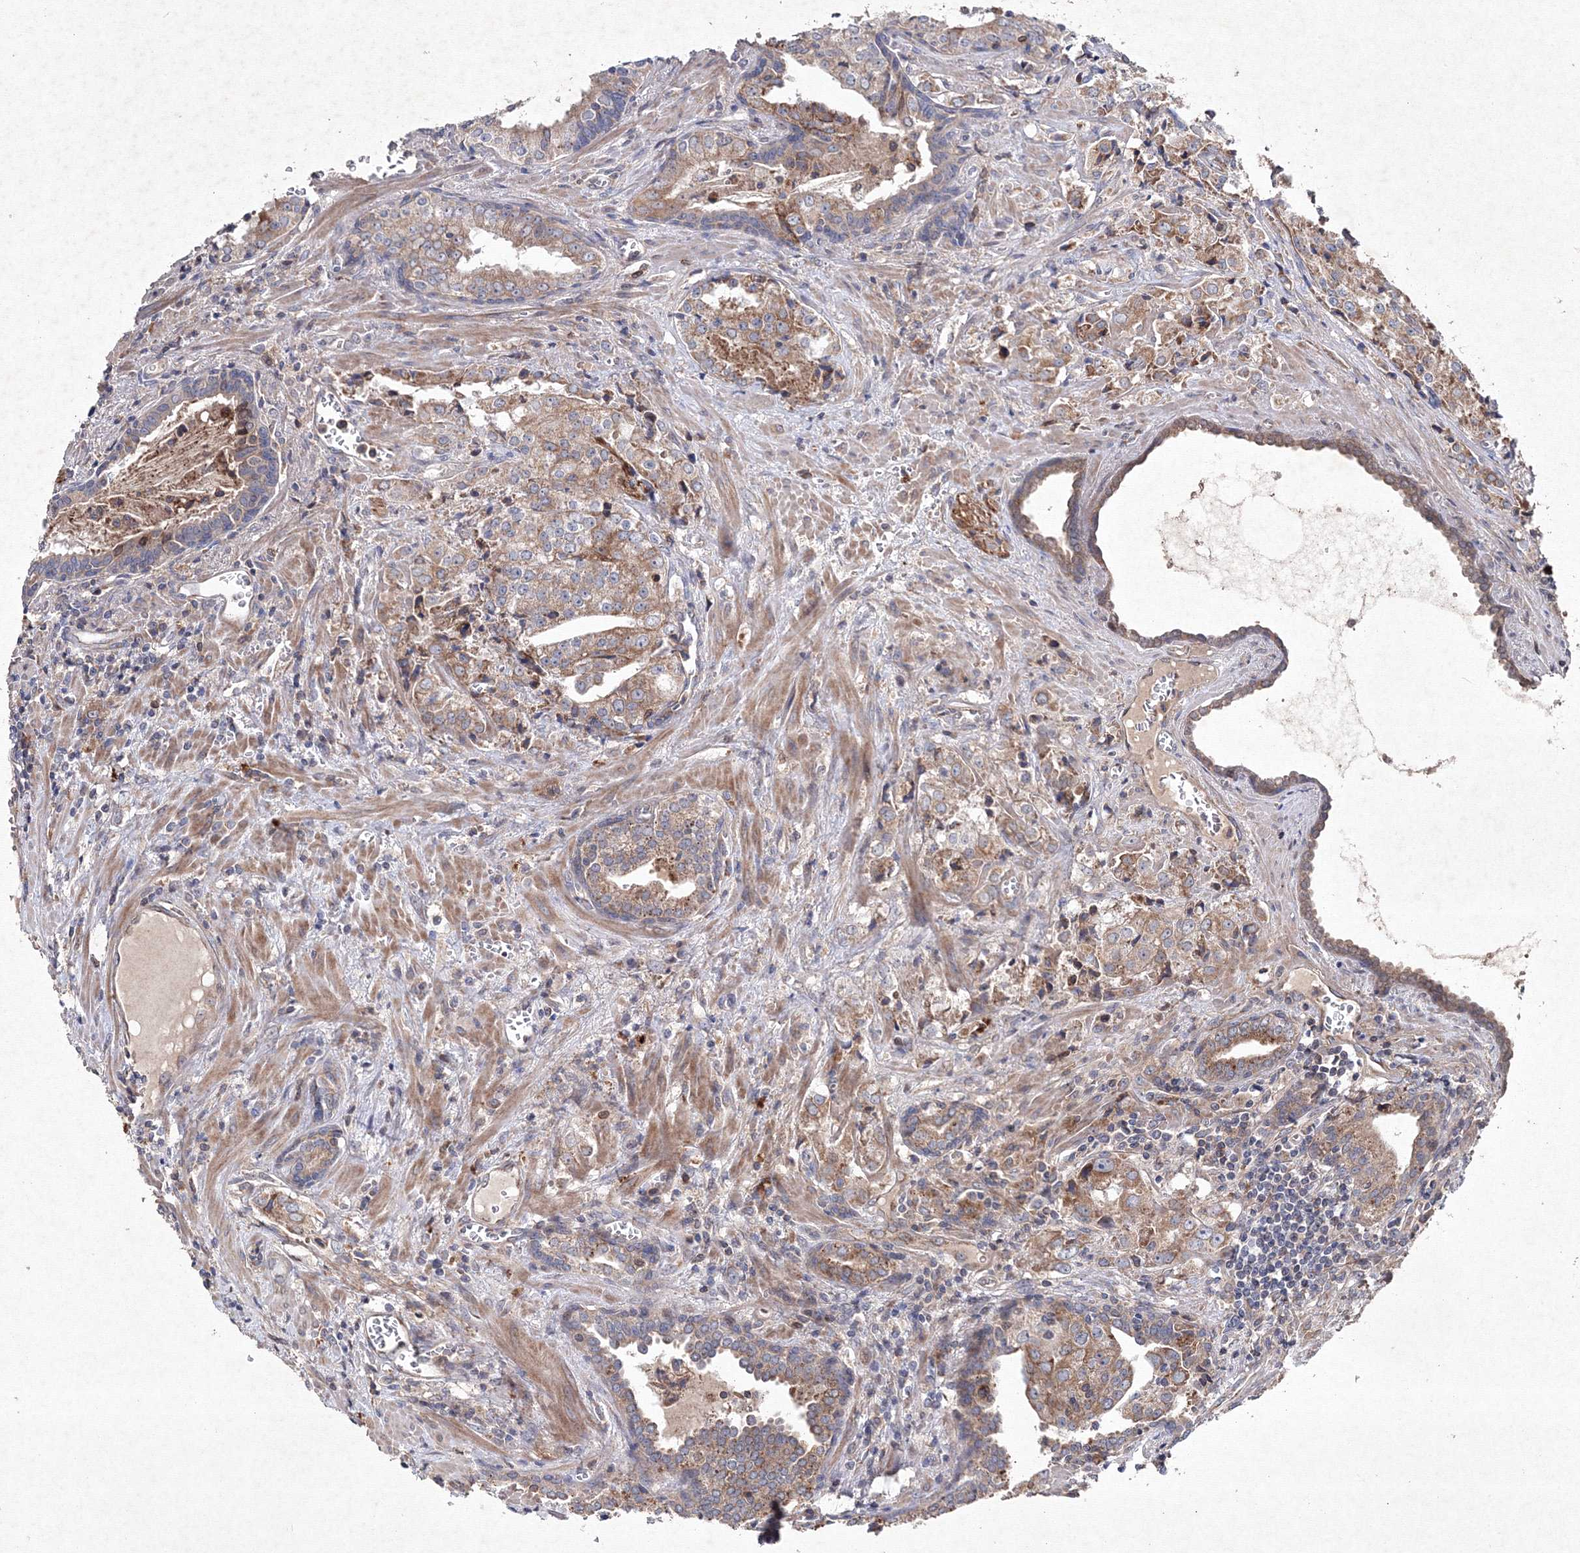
{"staining": {"intensity": "moderate", "quantity": "<25%", "location": "cytoplasmic/membranous"}, "tissue": "prostate cancer", "cell_type": "Tumor cells", "image_type": "cancer", "snomed": [{"axis": "morphology", "description": "Adenocarcinoma, High grade"}, {"axis": "topography", "description": "Prostate"}], "caption": "Prostate cancer (adenocarcinoma (high-grade)) stained with a brown dye displays moderate cytoplasmic/membranous positive positivity in about <25% of tumor cells.", "gene": "GFM1", "patient": {"sex": "male", "age": 68}}